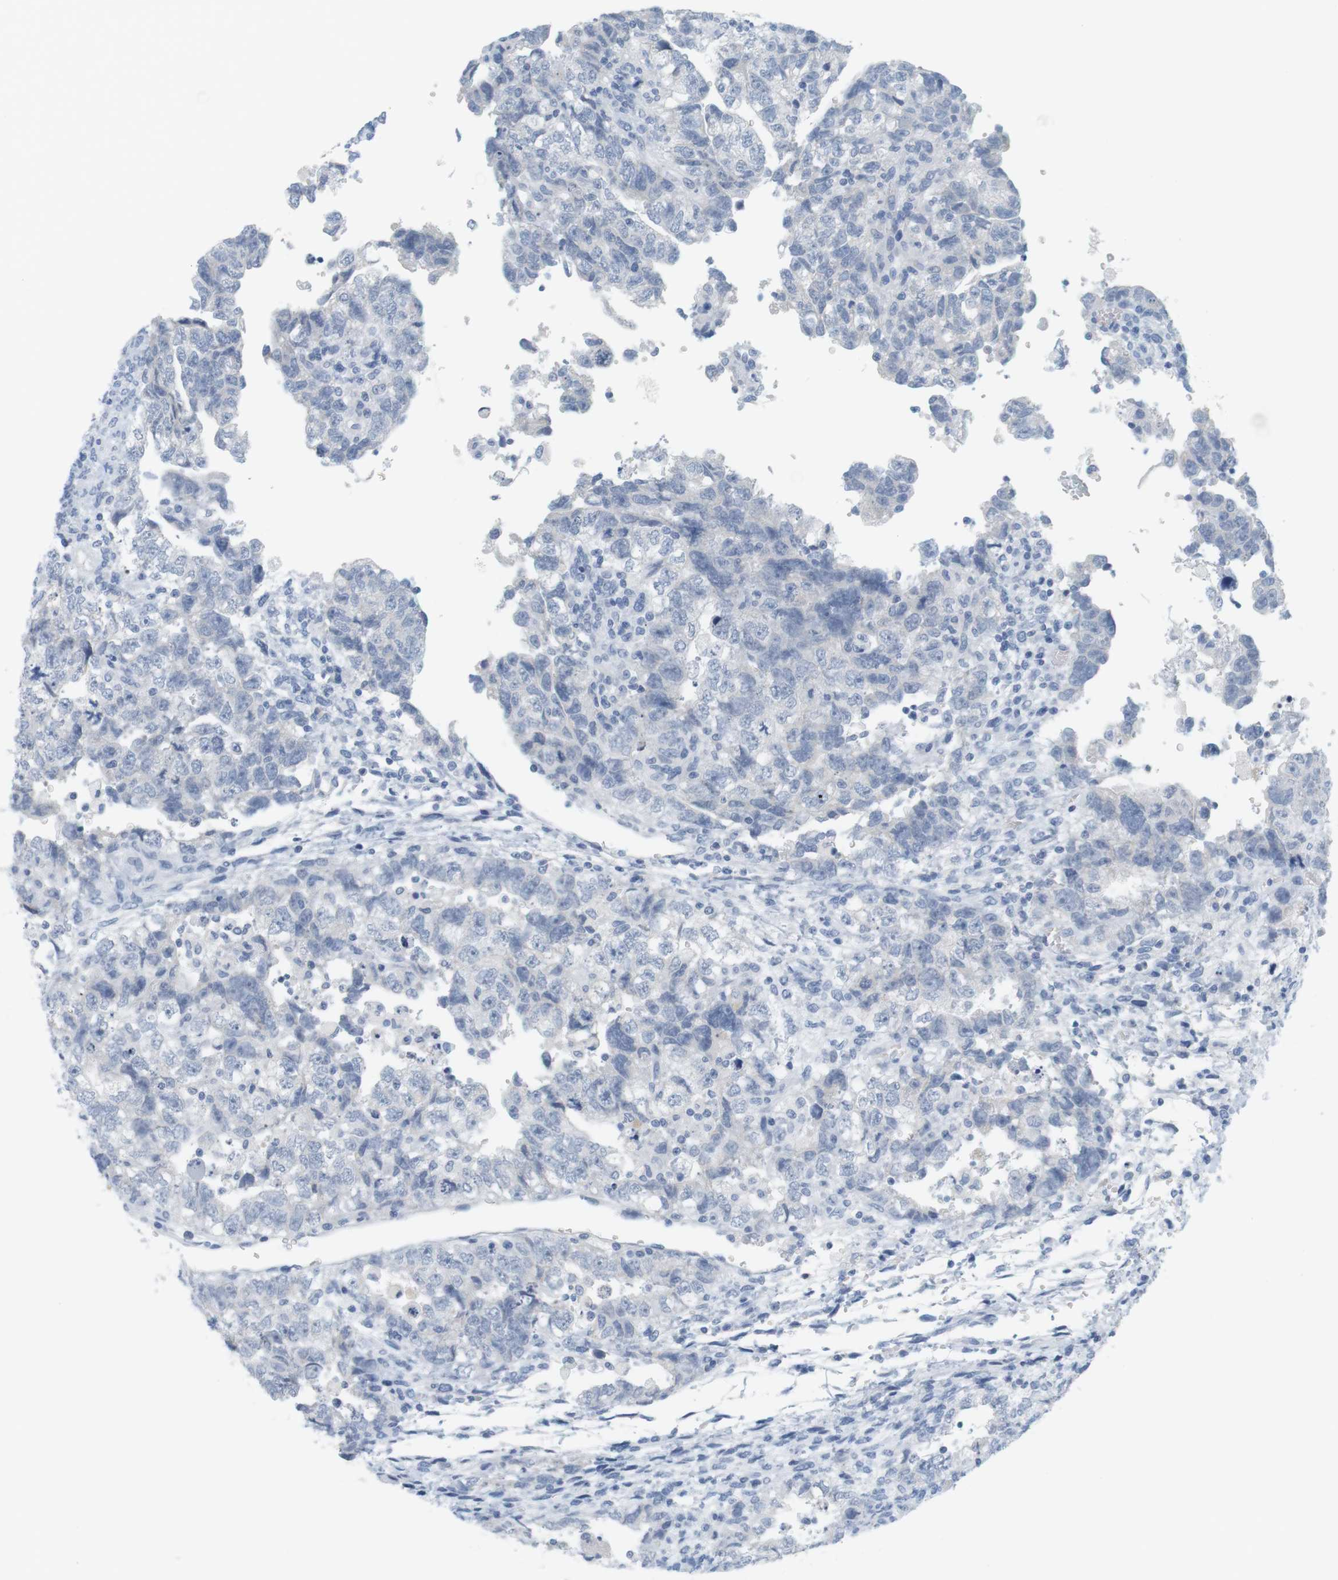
{"staining": {"intensity": "negative", "quantity": "none", "location": "none"}, "tissue": "testis cancer", "cell_type": "Tumor cells", "image_type": "cancer", "snomed": [{"axis": "morphology", "description": "Carcinoma, Embryonal, NOS"}, {"axis": "topography", "description": "Testis"}], "caption": "Protein analysis of embryonal carcinoma (testis) displays no significant expression in tumor cells.", "gene": "OPRM1", "patient": {"sex": "male", "age": 36}}